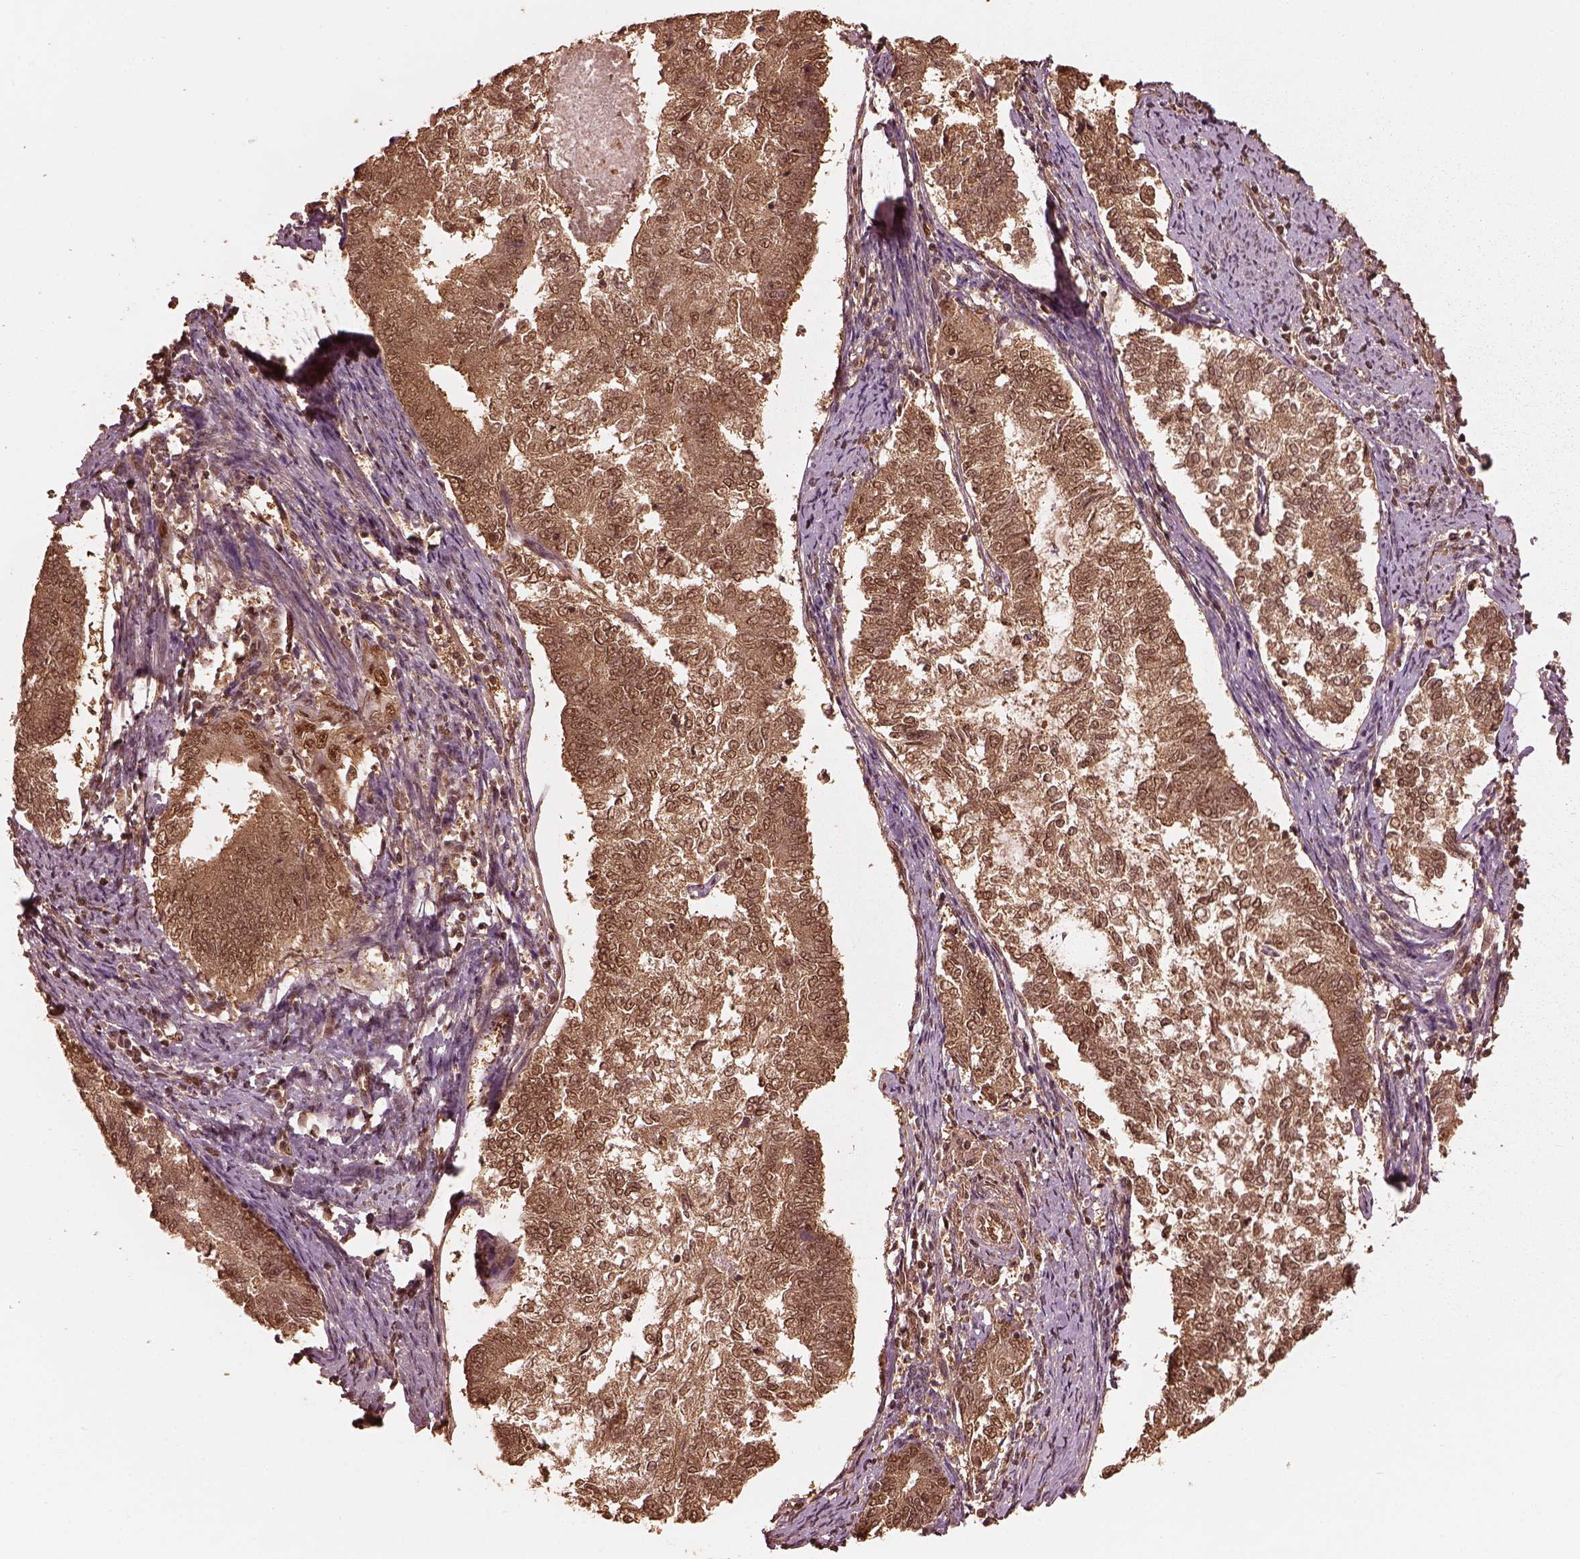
{"staining": {"intensity": "moderate", "quantity": ">75%", "location": "cytoplasmic/membranous,nuclear"}, "tissue": "endometrial cancer", "cell_type": "Tumor cells", "image_type": "cancer", "snomed": [{"axis": "morphology", "description": "Adenocarcinoma, NOS"}, {"axis": "topography", "description": "Endometrium"}], "caption": "A micrograph of endometrial adenocarcinoma stained for a protein shows moderate cytoplasmic/membranous and nuclear brown staining in tumor cells. Nuclei are stained in blue.", "gene": "PSMC5", "patient": {"sex": "female", "age": 65}}